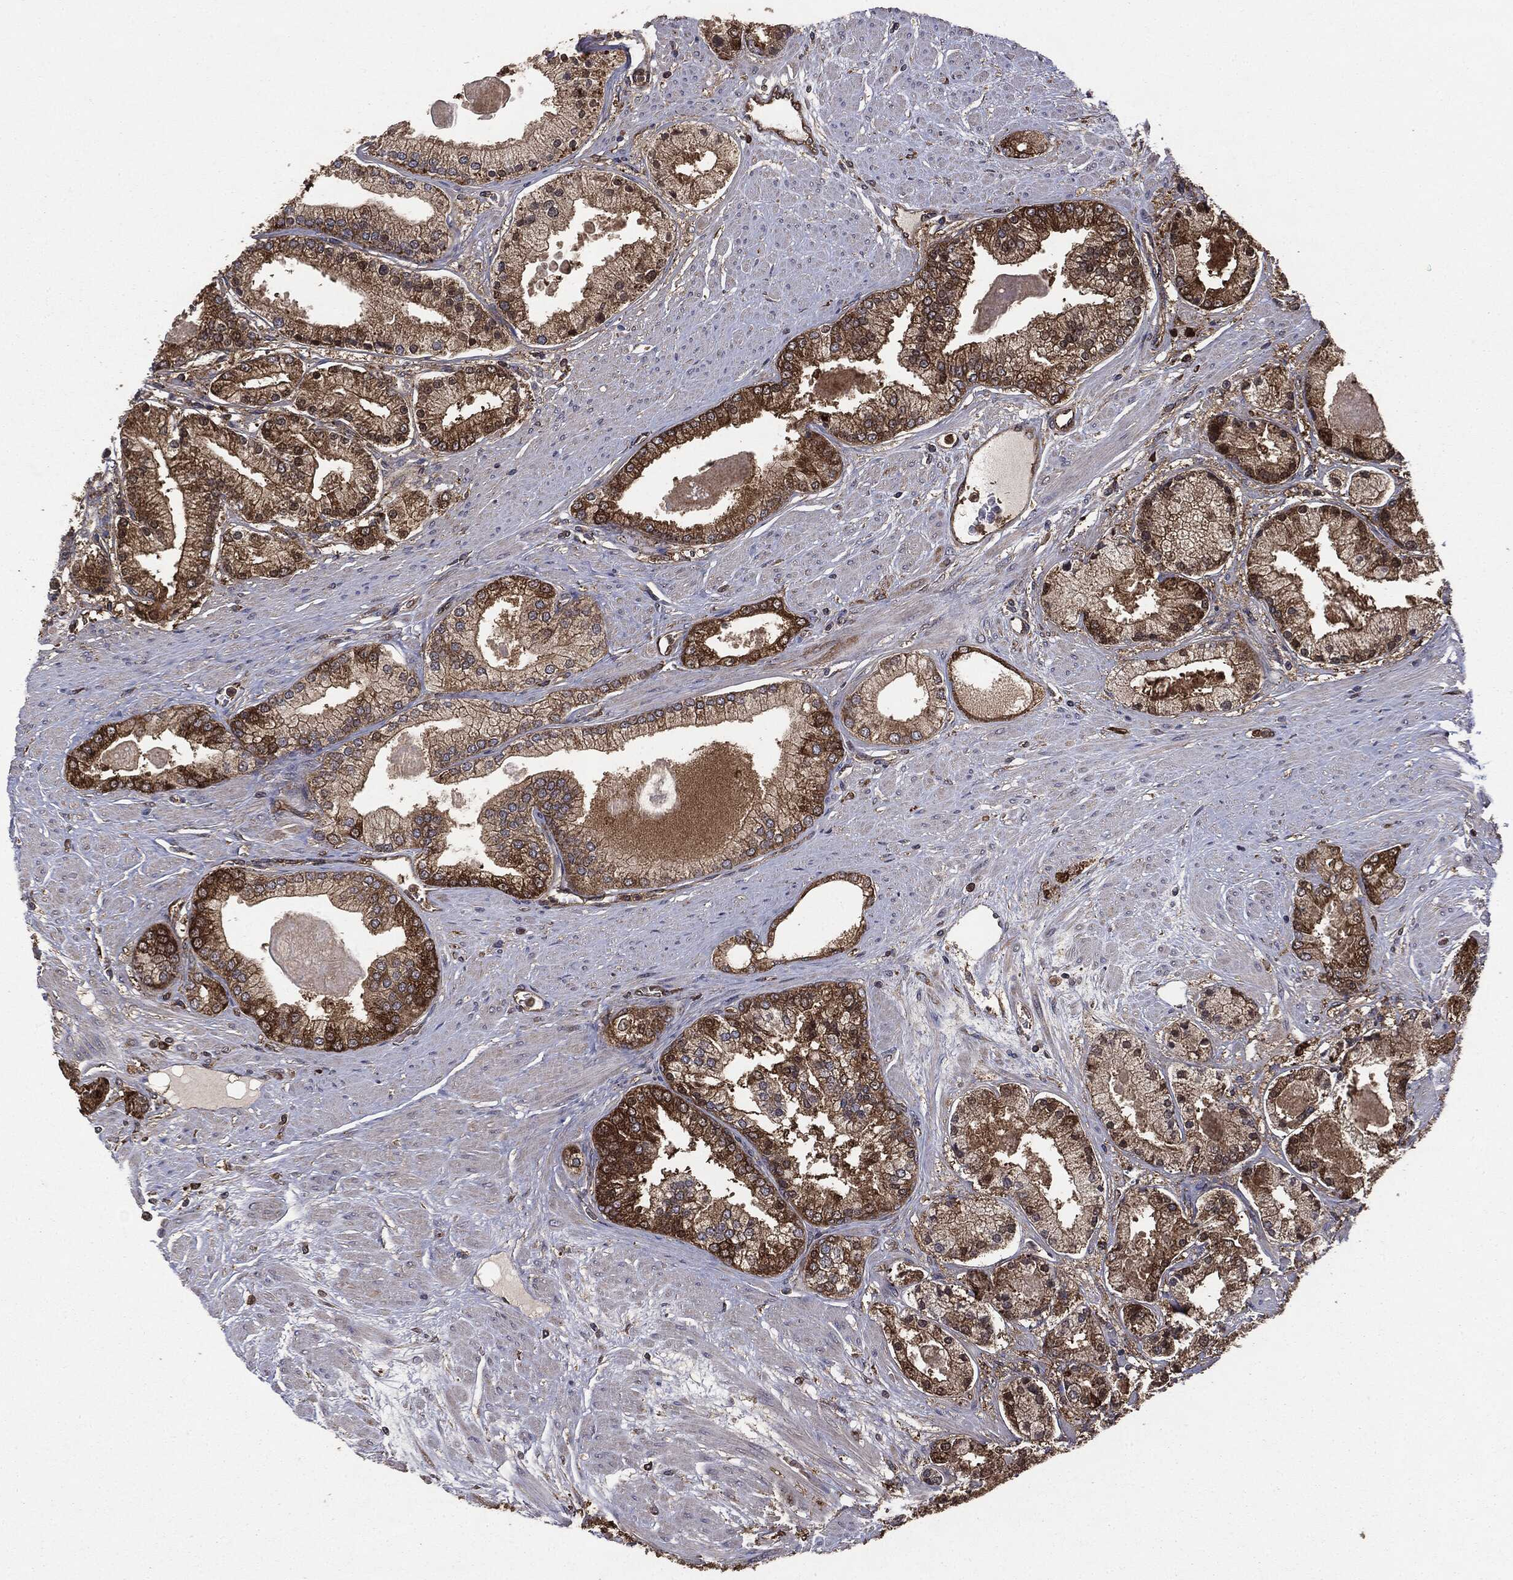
{"staining": {"intensity": "moderate", "quantity": ">75%", "location": "cytoplasmic/membranous"}, "tissue": "prostate cancer", "cell_type": "Tumor cells", "image_type": "cancer", "snomed": [{"axis": "morphology", "description": "Adenocarcinoma, High grade"}, {"axis": "topography", "description": "Prostate"}], "caption": "High-magnification brightfield microscopy of prostate high-grade adenocarcinoma stained with DAB (brown) and counterstained with hematoxylin (blue). tumor cells exhibit moderate cytoplasmic/membranous expression is present in approximately>75% of cells.", "gene": "NME1", "patient": {"sex": "male", "age": 67}}